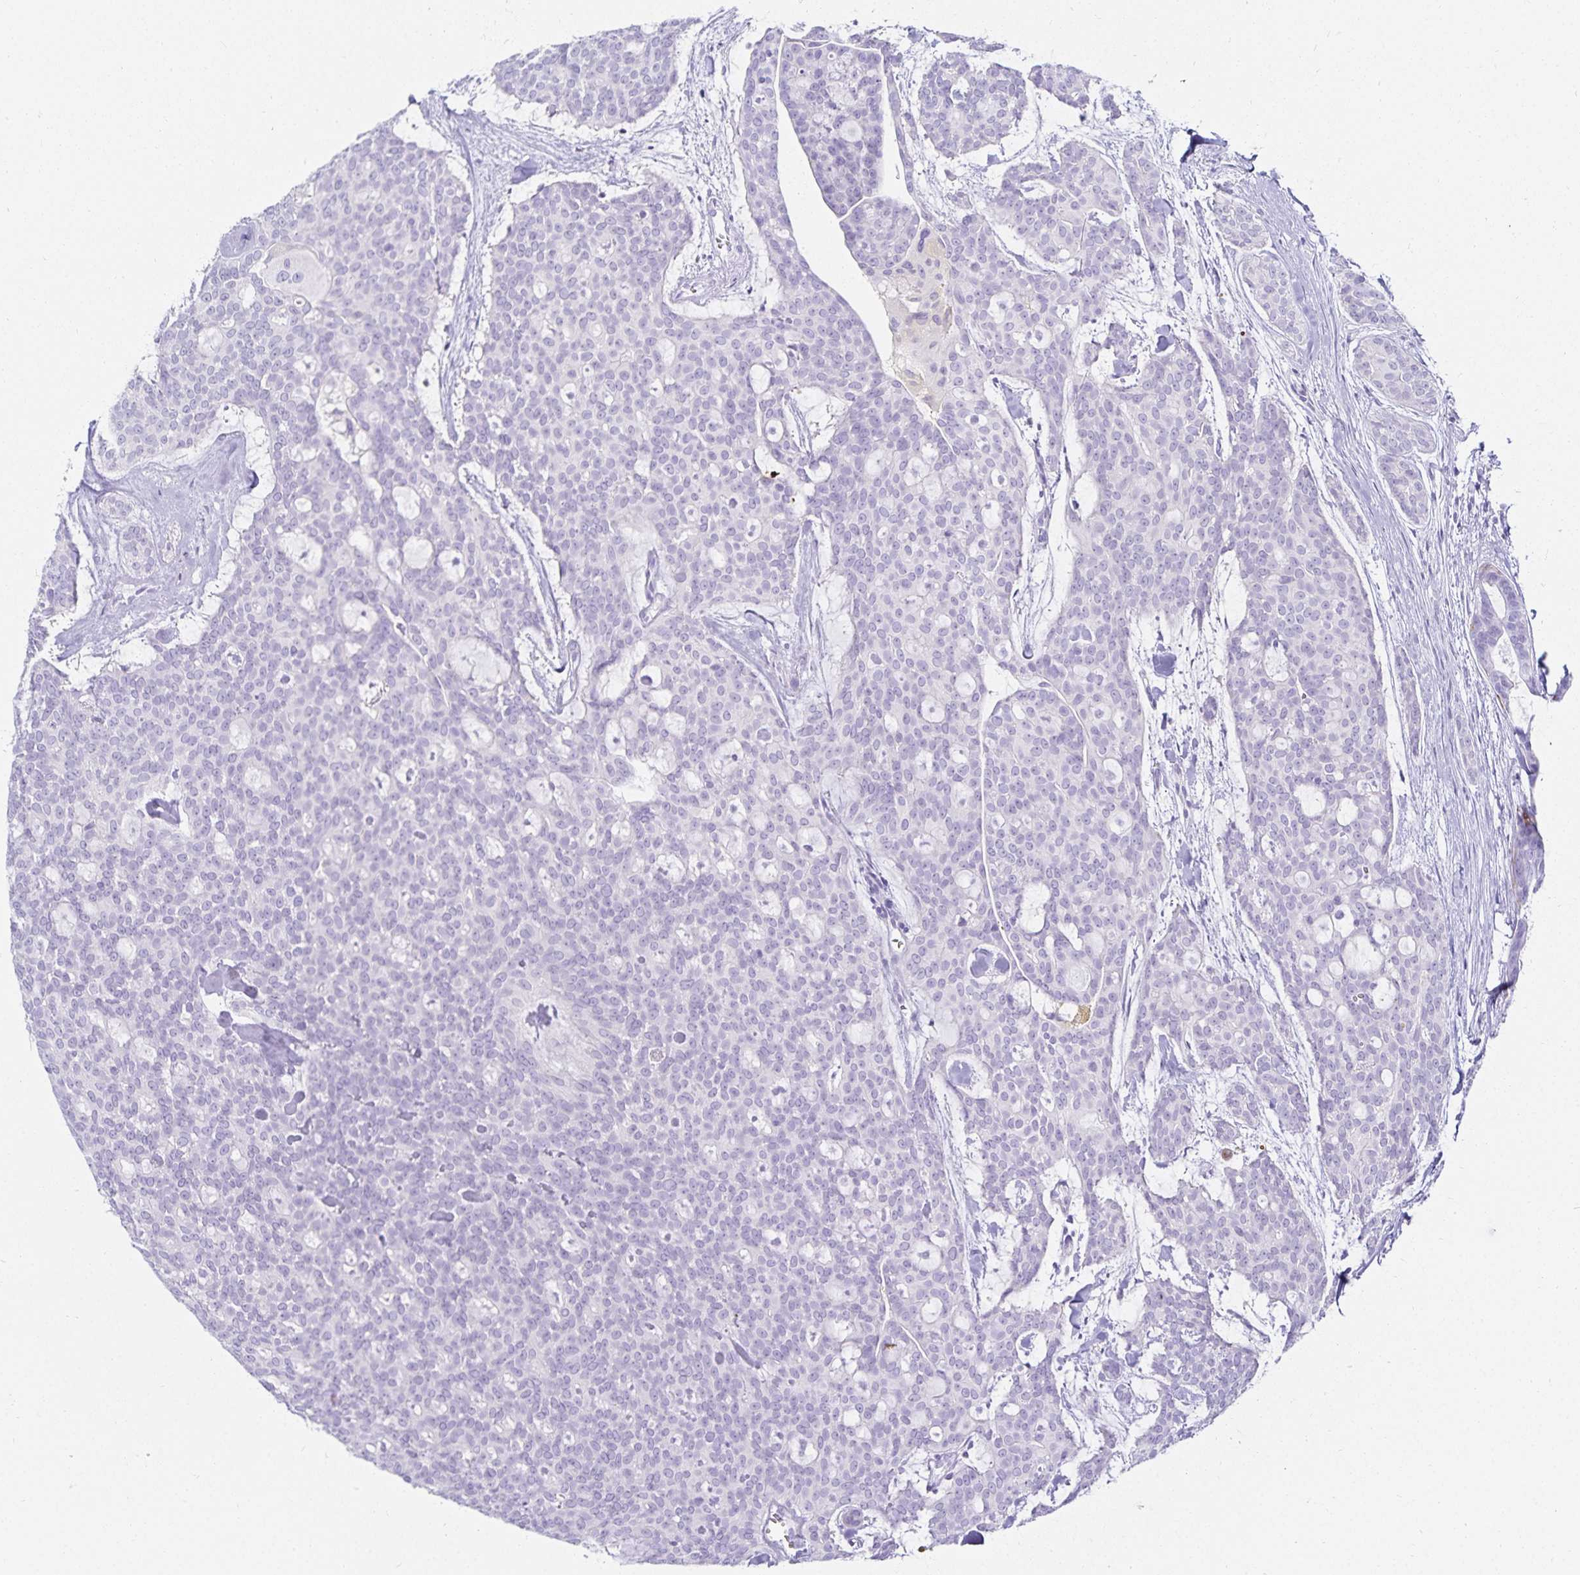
{"staining": {"intensity": "negative", "quantity": "none", "location": "none"}, "tissue": "head and neck cancer", "cell_type": "Tumor cells", "image_type": "cancer", "snomed": [{"axis": "morphology", "description": "Adenocarcinoma, NOS"}, {"axis": "topography", "description": "Head-Neck"}], "caption": "Immunohistochemistry (IHC) image of head and neck cancer stained for a protein (brown), which exhibits no expression in tumor cells. (DAB immunohistochemistry with hematoxylin counter stain).", "gene": "GP2", "patient": {"sex": "male", "age": 66}}